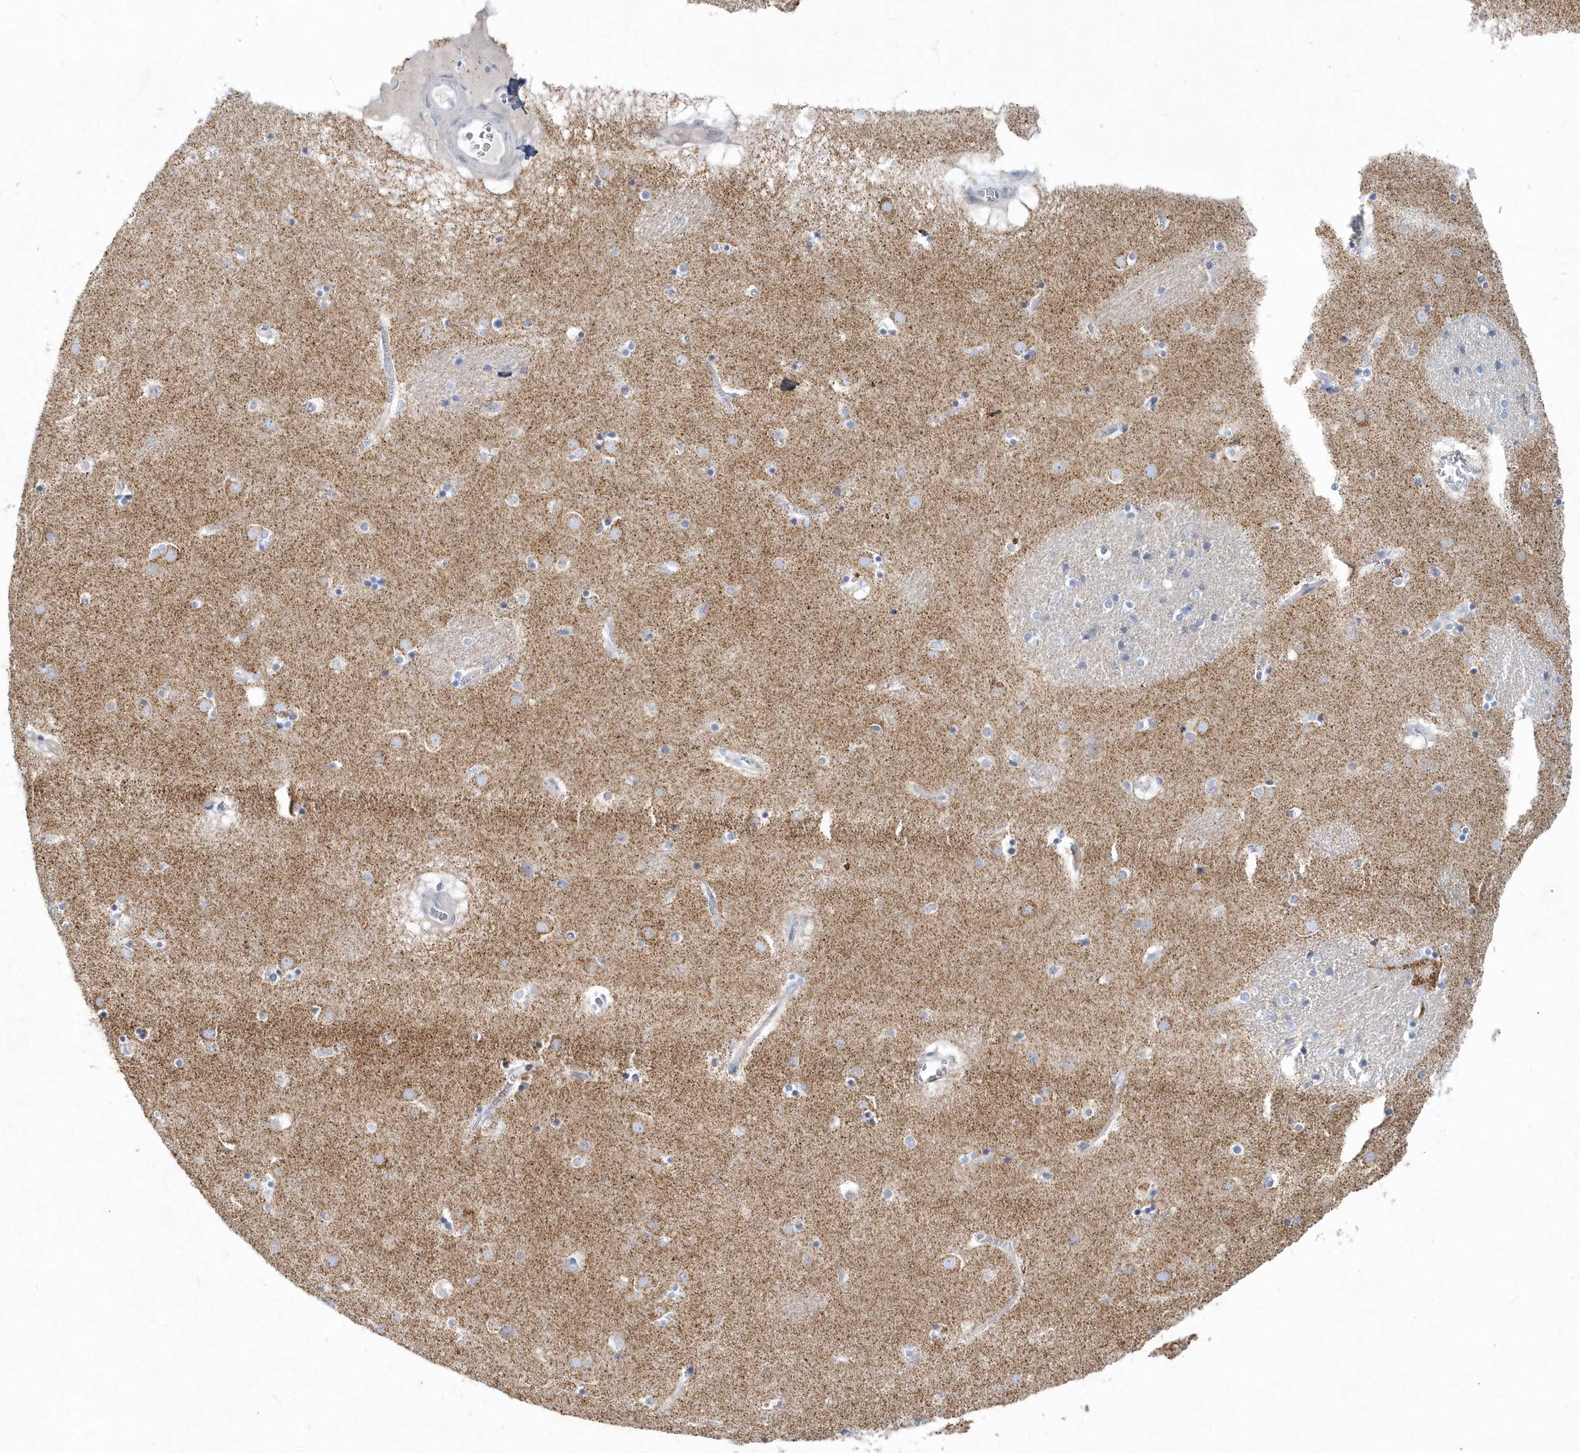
{"staining": {"intensity": "negative", "quantity": "none", "location": "none"}, "tissue": "caudate", "cell_type": "Glial cells", "image_type": "normal", "snomed": [{"axis": "morphology", "description": "Normal tissue, NOS"}, {"axis": "topography", "description": "Lateral ventricle wall"}], "caption": "Glial cells are negative for protein expression in normal human caudate. (DAB (3,3'-diaminobenzidine) immunohistochemistry with hematoxylin counter stain).", "gene": "DNAH1", "patient": {"sex": "male", "age": 70}}